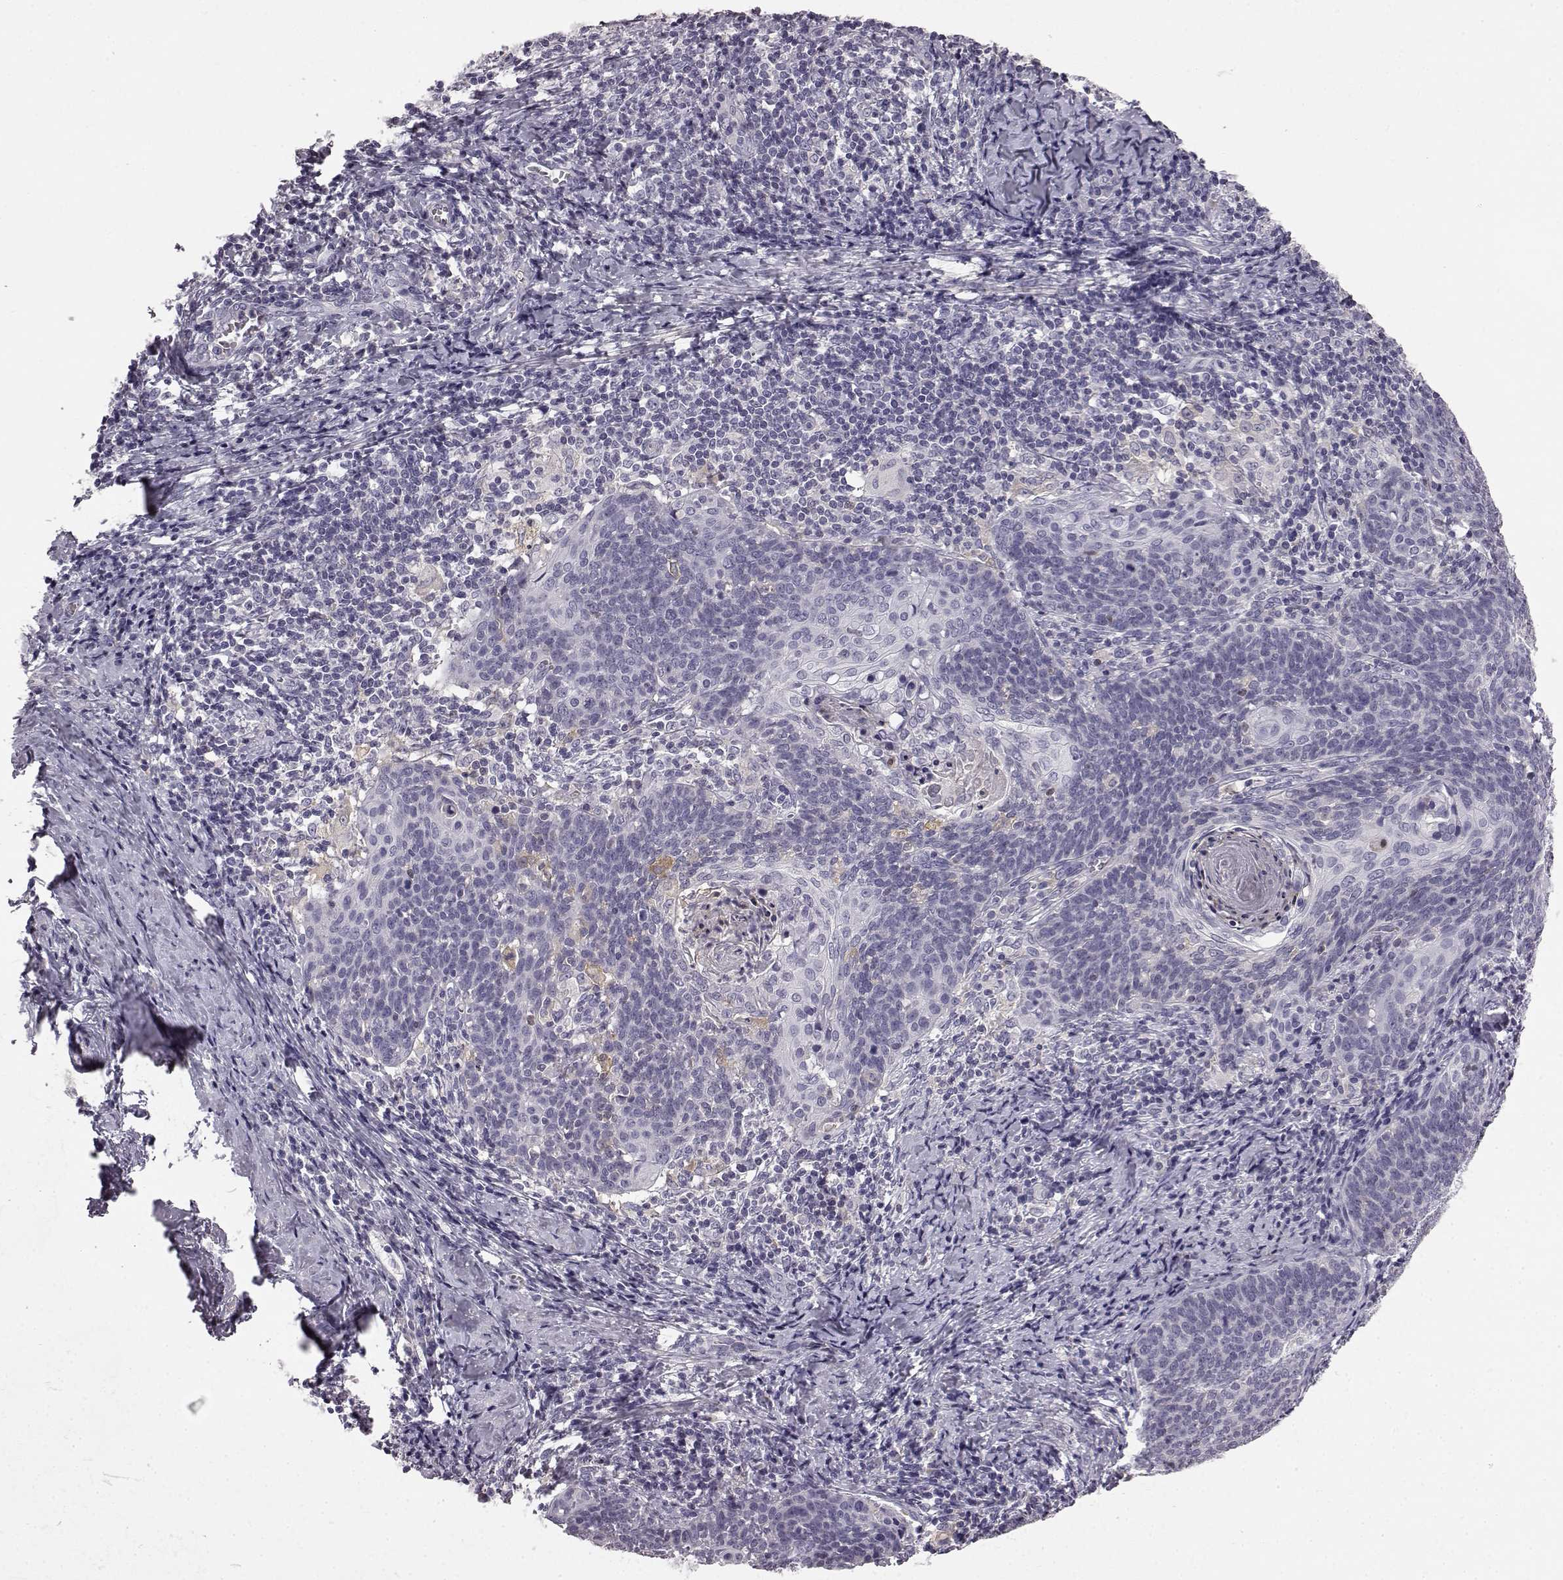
{"staining": {"intensity": "negative", "quantity": "none", "location": "none"}, "tissue": "cervical cancer", "cell_type": "Tumor cells", "image_type": "cancer", "snomed": [{"axis": "morphology", "description": "Normal tissue, NOS"}, {"axis": "morphology", "description": "Squamous cell carcinoma, NOS"}, {"axis": "topography", "description": "Cervix"}], "caption": "A high-resolution micrograph shows immunohistochemistry (IHC) staining of cervical cancer (squamous cell carcinoma), which shows no significant positivity in tumor cells. (DAB (3,3'-diaminobenzidine) IHC, high magnification).", "gene": "KRT85", "patient": {"sex": "female", "age": 39}}